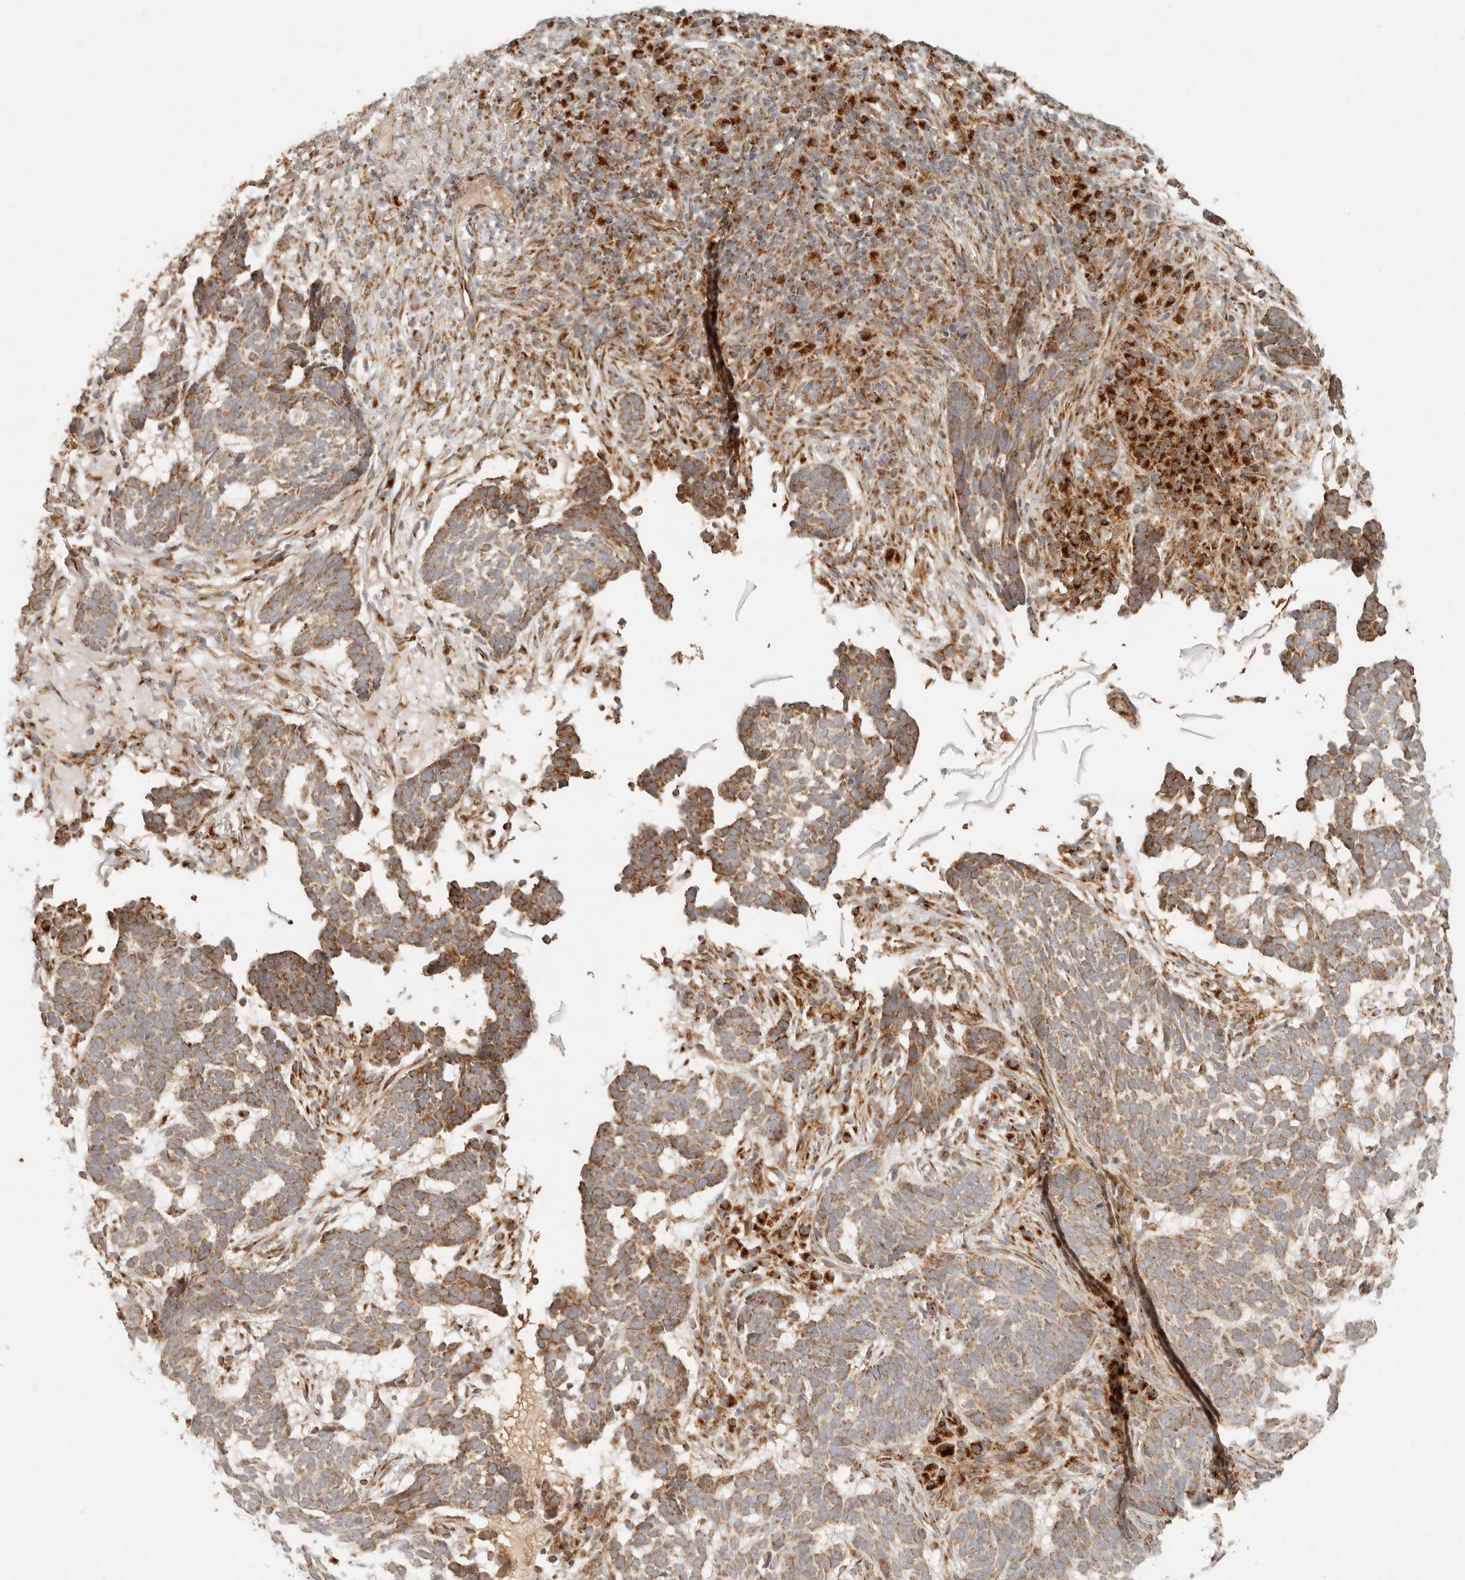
{"staining": {"intensity": "moderate", "quantity": ">75%", "location": "cytoplasmic/membranous"}, "tissue": "skin cancer", "cell_type": "Tumor cells", "image_type": "cancer", "snomed": [{"axis": "morphology", "description": "Basal cell carcinoma"}, {"axis": "topography", "description": "Skin"}], "caption": "A brown stain shows moderate cytoplasmic/membranous positivity of a protein in human basal cell carcinoma (skin) tumor cells.", "gene": "MRPL55", "patient": {"sex": "male", "age": 85}}